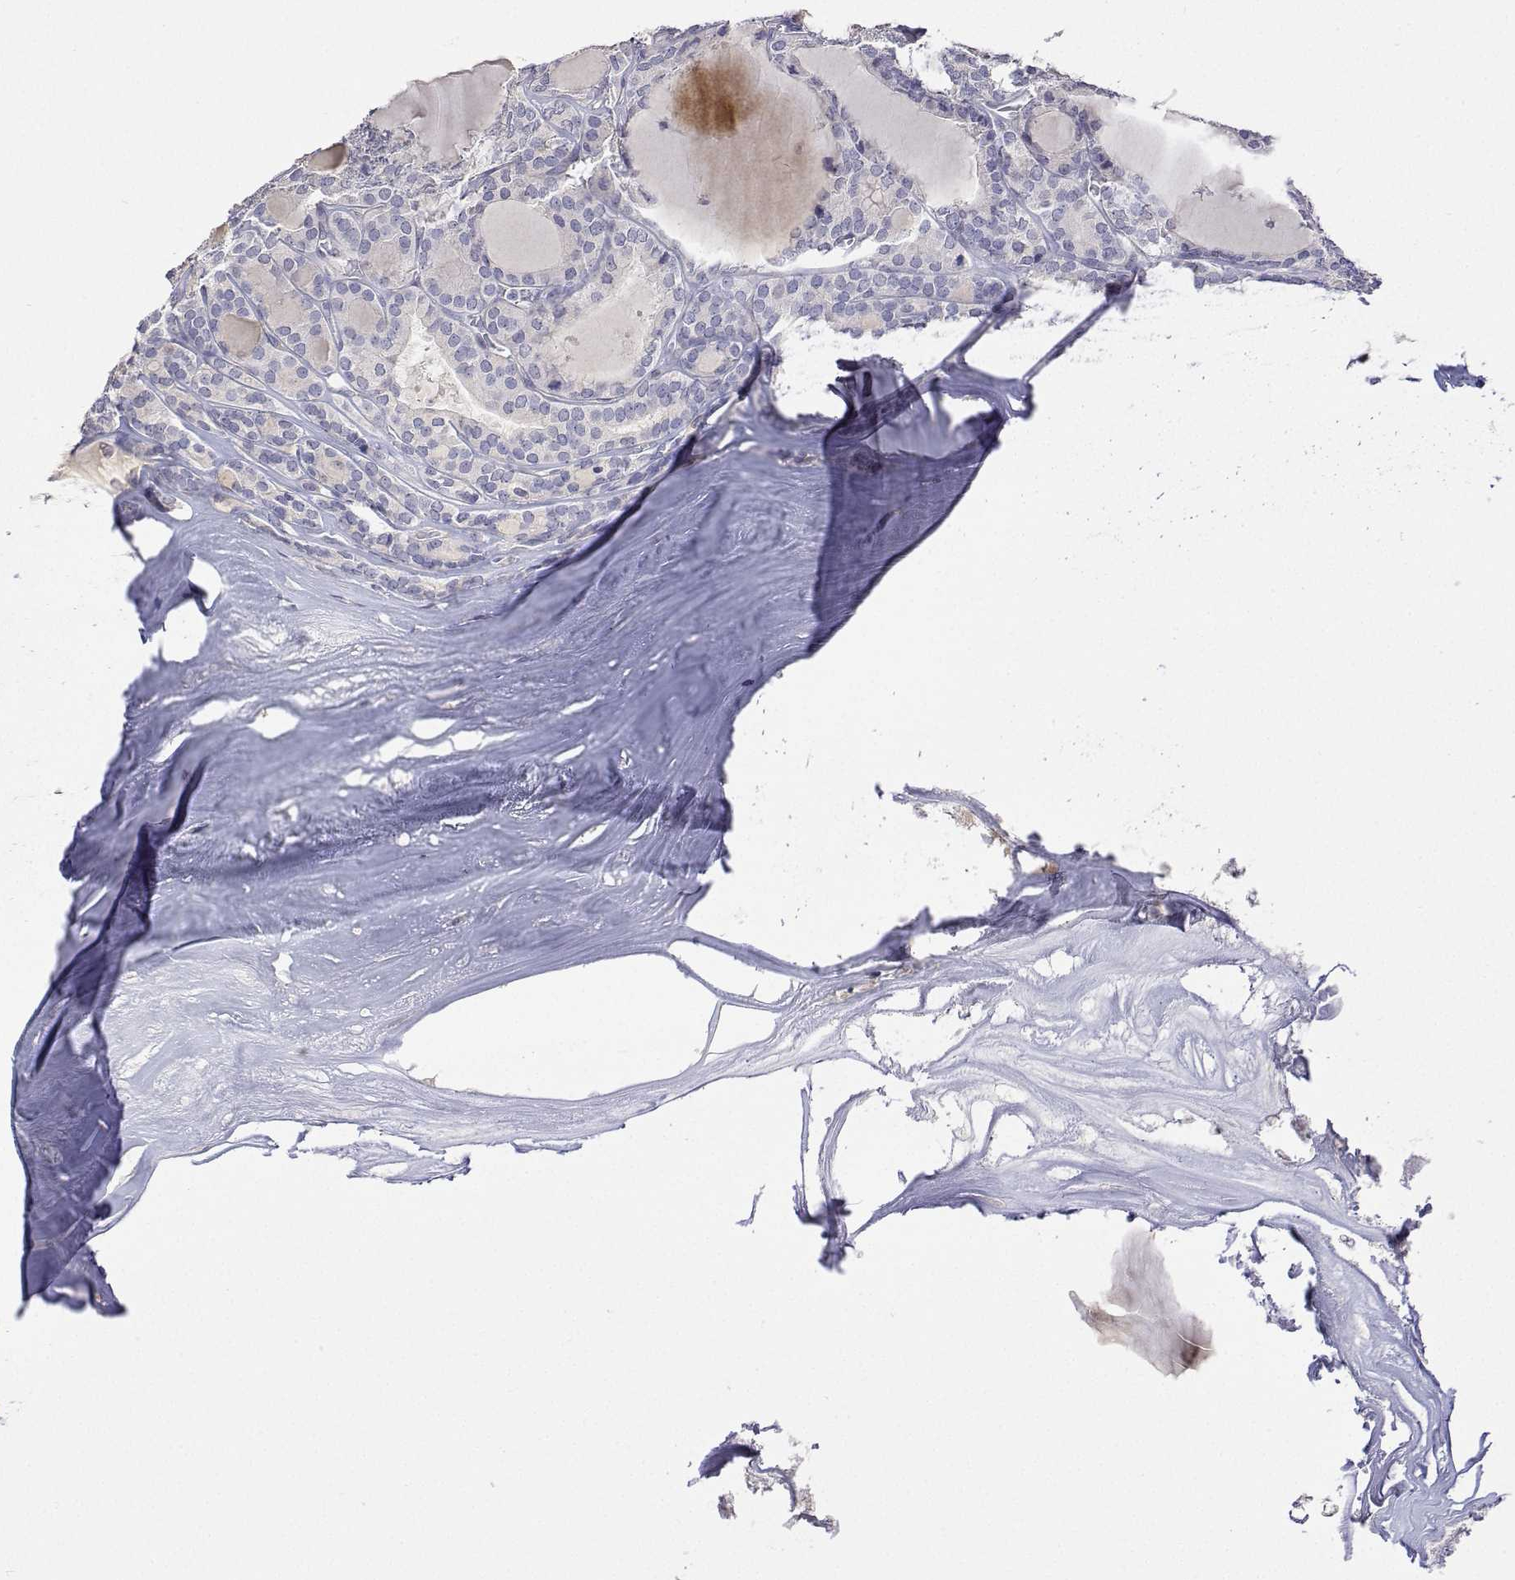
{"staining": {"intensity": "negative", "quantity": "none", "location": "none"}, "tissue": "thyroid cancer", "cell_type": "Tumor cells", "image_type": "cancer", "snomed": [{"axis": "morphology", "description": "Follicular adenoma carcinoma, NOS"}, {"axis": "topography", "description": "Thyroid gland"}], "caption": "Immunohistochemistry histopathology image of thyroid cancer stained for a protein (brown), which reveals no positivity in tumor cells. Nuclei are stained in blue.", "gene": "PLCB1", "patient": {"sex": "male", "age": 74}}